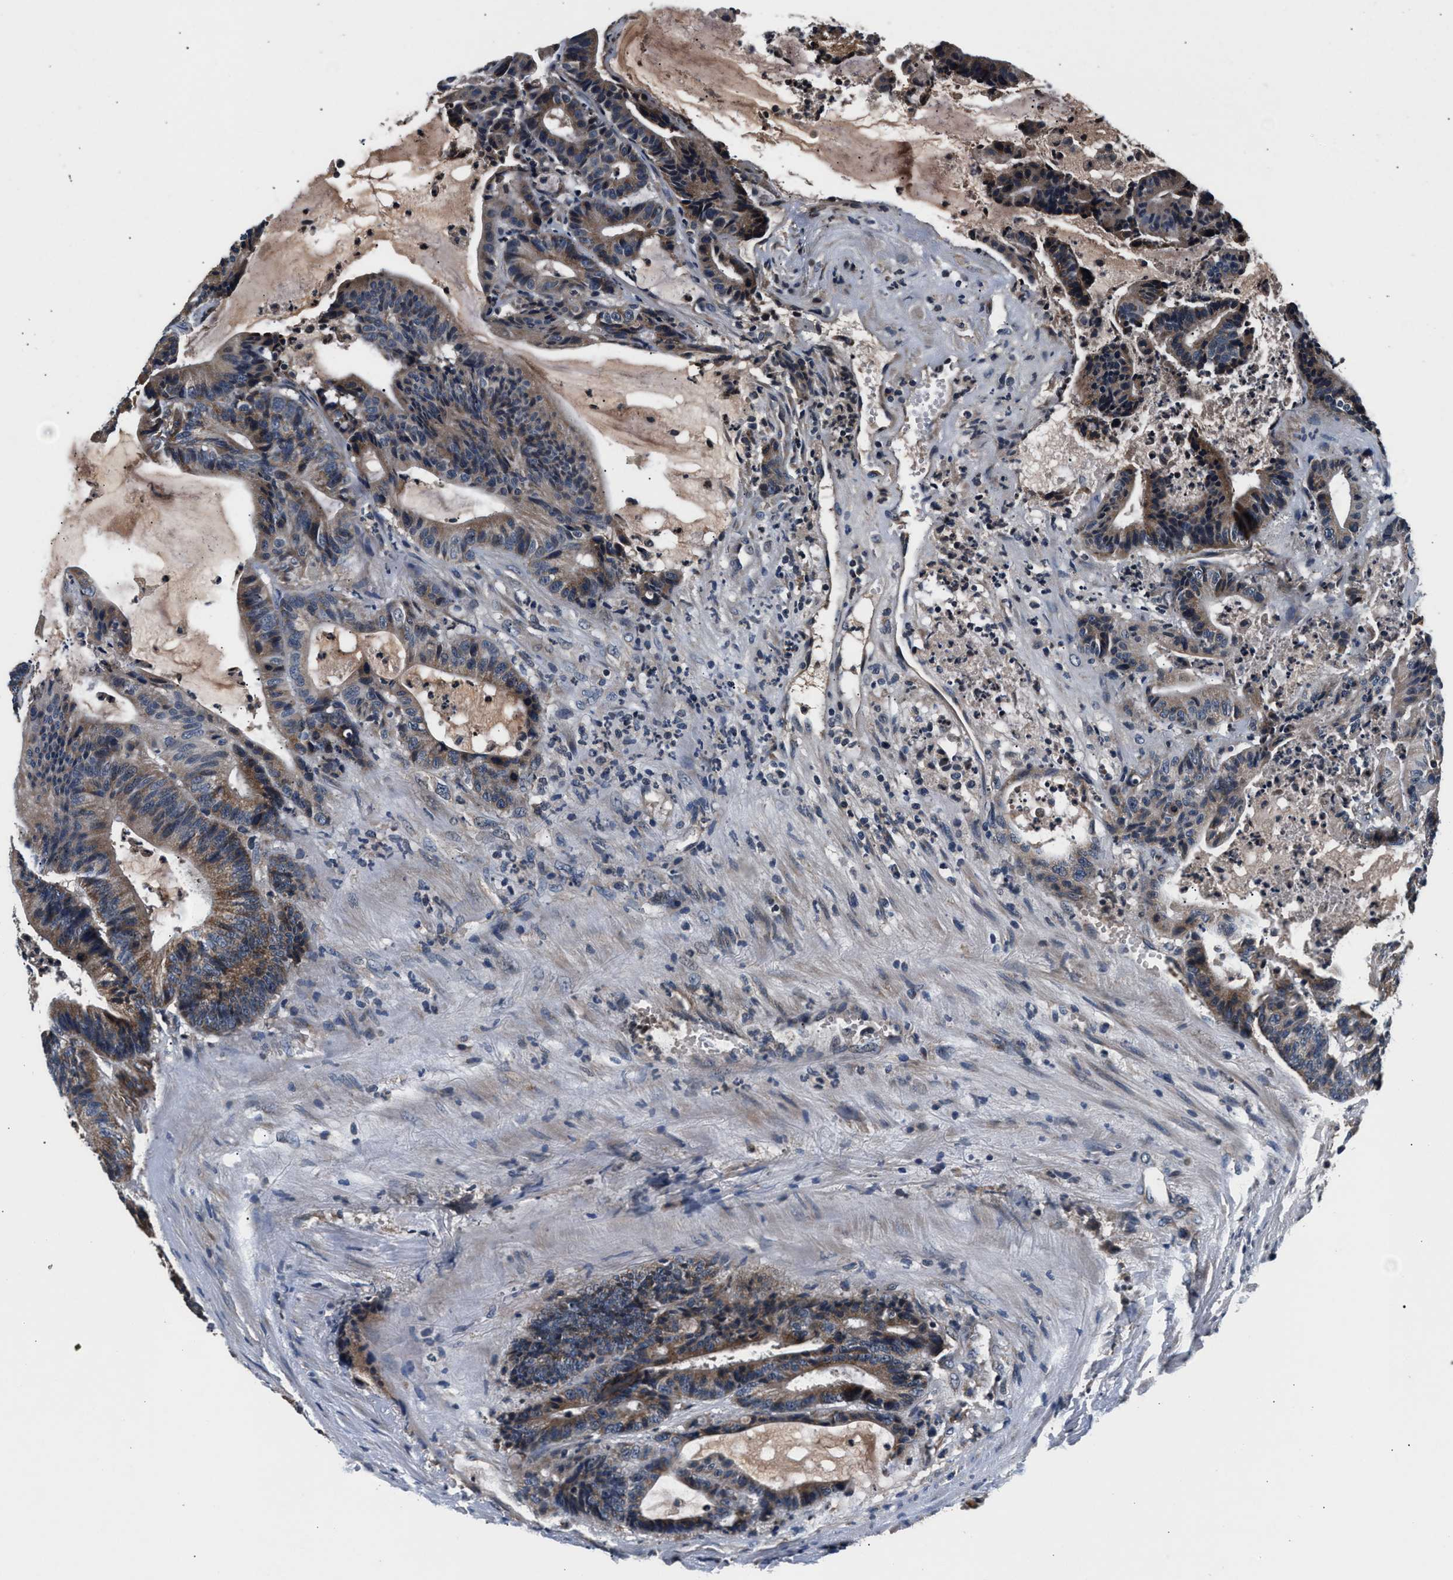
{"staining": {"intensity": "moderate", "quantity": ">75%", "location": "cytoplasmic/membranous"}, "tissue": "colorectal cancer", "cell_type": "Tumor cells", "image_type": "cancer", "snomed": [{"axis": "morphology", "description": "Adenocarcinoma, NOS"}, {"axis": "topography", "description": "Colon"}], "caption": "Protein expression analysis of human colorectal cancer reveals moderate cytoplasmic/membranous staining in about >75% of tumor cells.", "gene": "IMMT", "patient": {"sex": "female", "age": 84}}